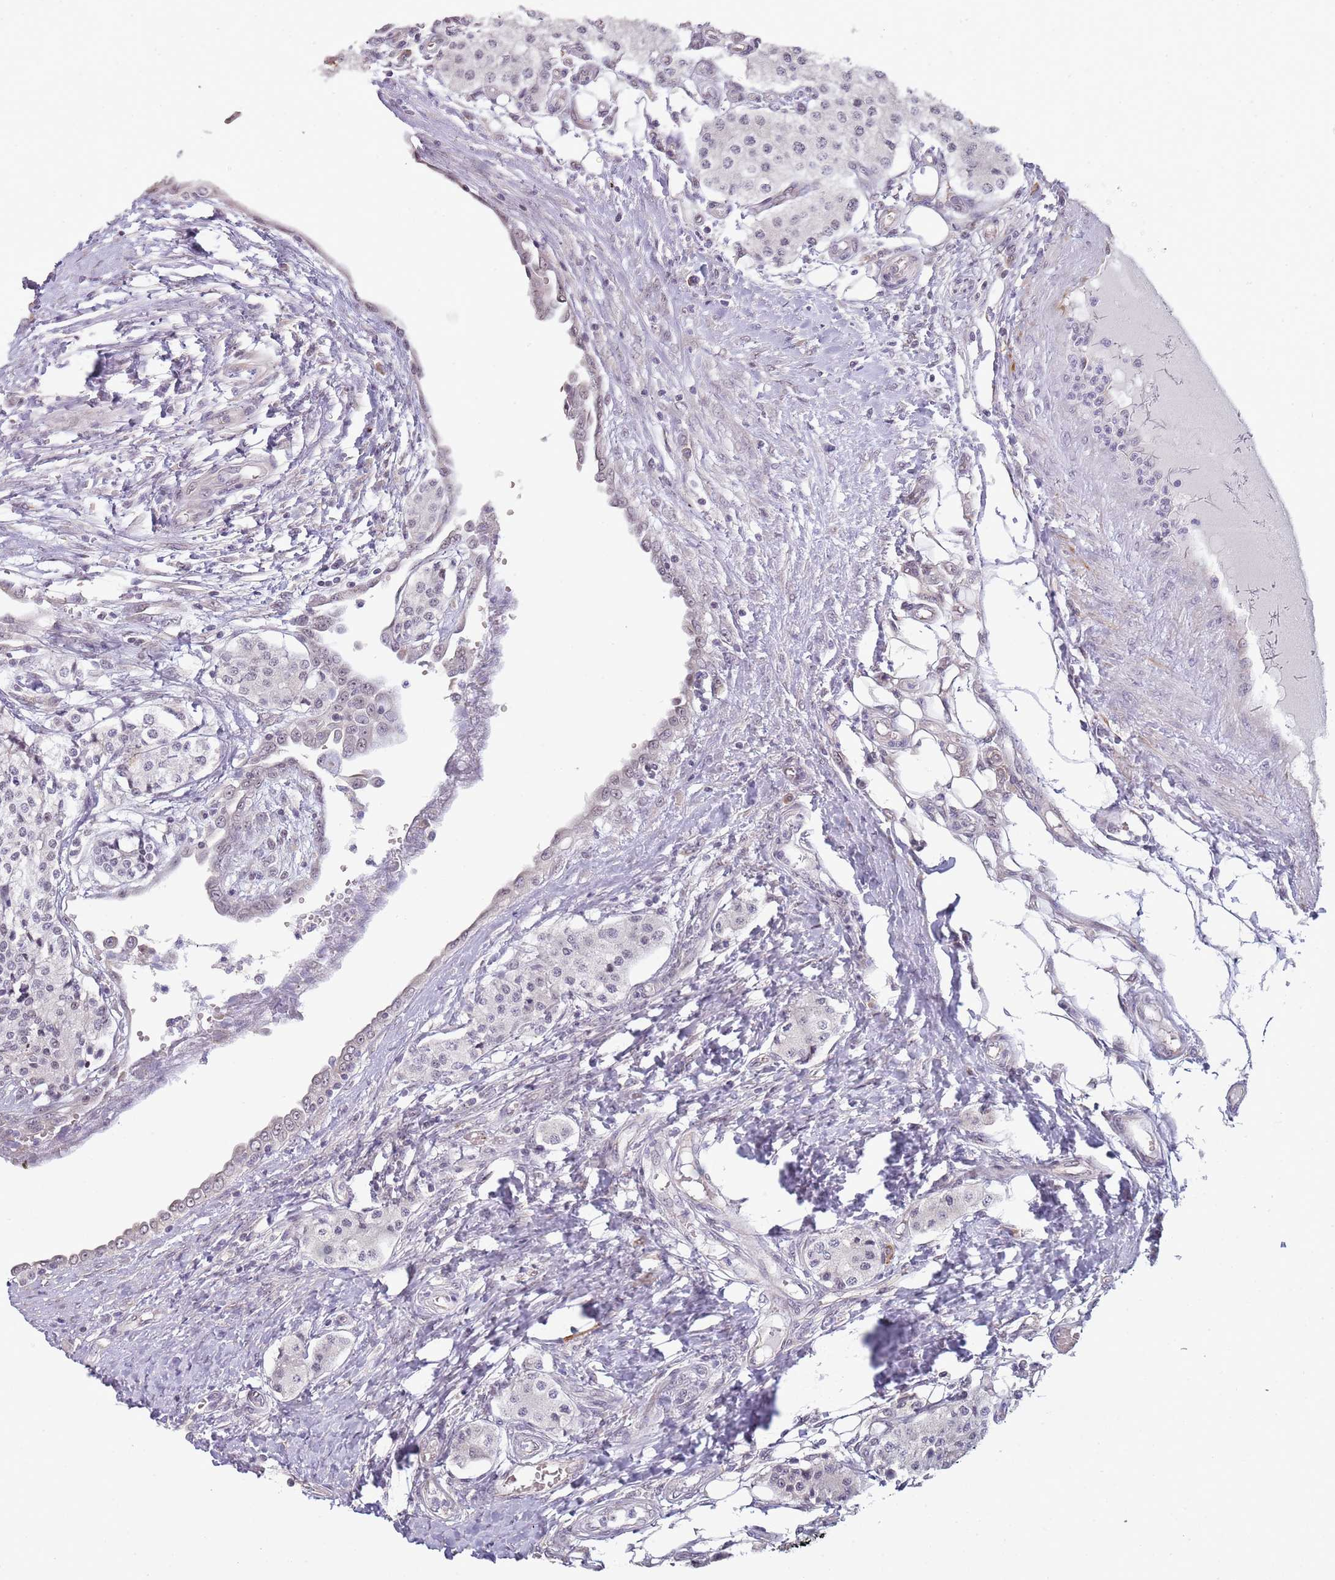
{"staining": {"intensity": "negative", "quantity": "none", "location": "none"}, "tissue": "carcinoid", "cell_type": "Tumor cells", "image_type": "cancer", "snomed": [{"axis": "morphology", "description": "Carcinoid, malignant, NOS"}, {"axis": "topography", "description": "Colon"}], "caption": "High magnification brightfield microscopy of malignant carcinoid stained with DAB (brown) and counterstained with hematoxylin (blue): tumor cells show no significant staining.", "gene": "NBPF3", "patient": {"sex": "female", "age": 52}}